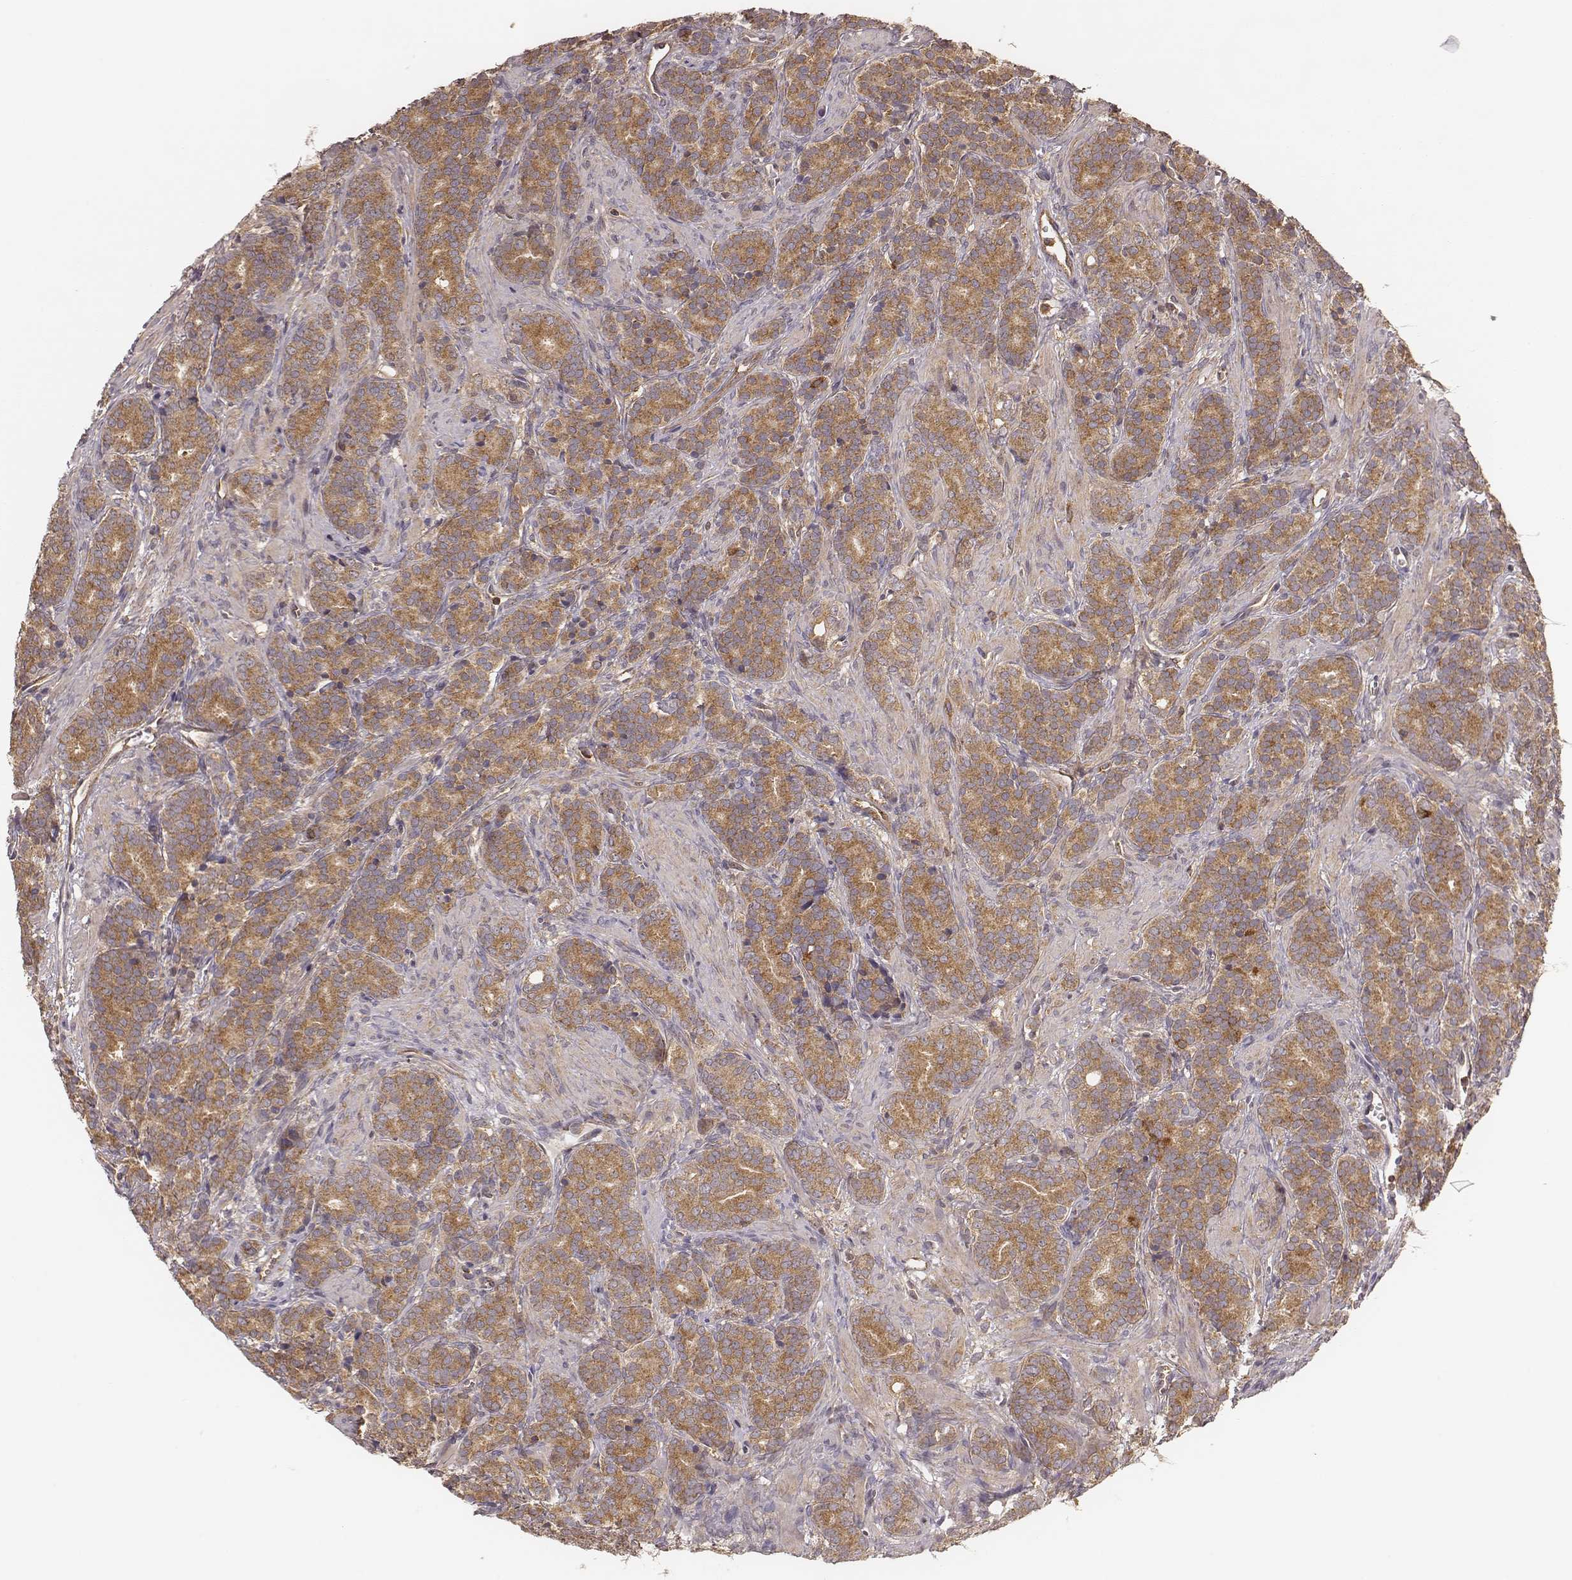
{"staining": {"intensity": "moderate", "quantity": ">75%", "location": "cytoplasmic/membranous"}, "tissue": "prostate cancer", "cell_type": "Tumor cells", "image_type": "cancer", "snomed": [{"axis": "morphology", "description": "Adenocarcinoma, High grade"}, {"axis": "topography", "description": "Prostate"}], "caption": "Protein staining of prostate cancer tissue exhibits moderate cytoplasmic/membranous expression in about >75% of tumor cells.", "gene": "CARS1", "patient": {"sex": "male", "age": 84}}